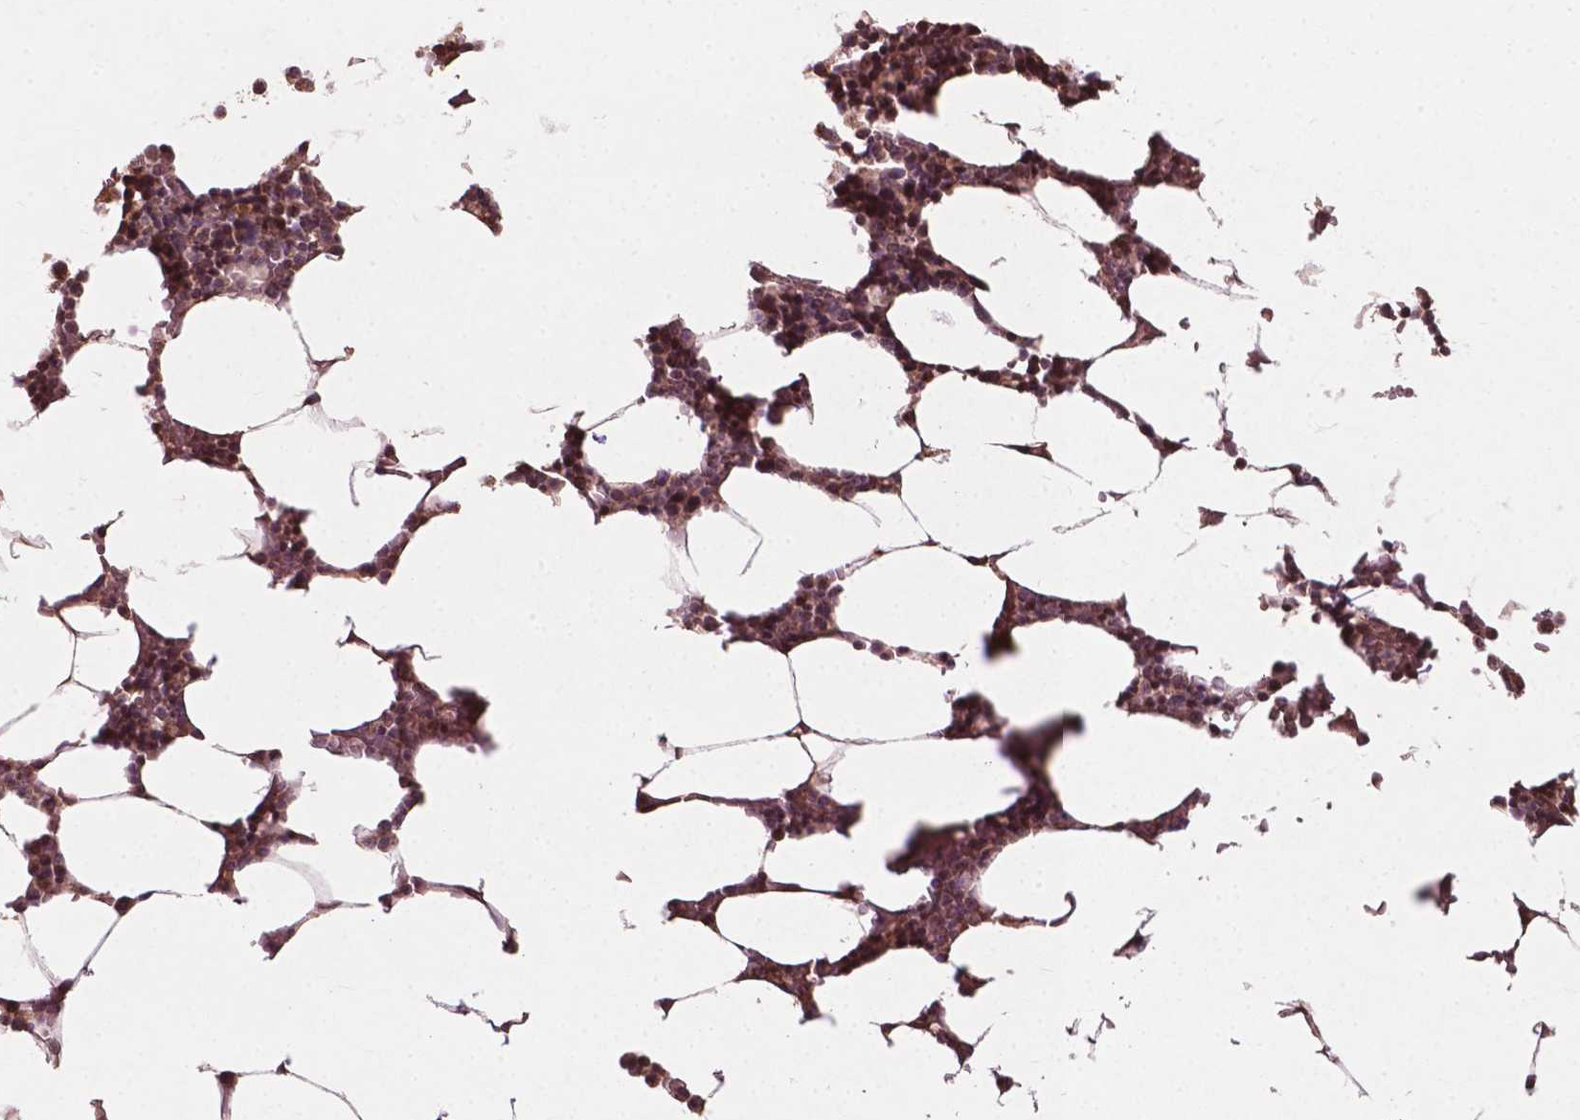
{"staining": {"intensity": "moderate", "quantity": "25%-75%", "location": "cytoplasmic/membranous,nuclear"}, "tissue": "bone marrow", "cell_type": "Hematopoietic cells", "image_type": "normal", "snomed": [{"axis": "morphology", "description": "Normal tissue, NOS"}, {"axis": "topography", "description": "Bone marrow"}], "caption": "Moderate cytoplasmic/membranous,nuclear staining is appreciated in approximately 25%-75% of hematopoietic cells in unremarkable bone marrow. Immunohistochemistry (ihc) stains the protein in brown and the nuclei are stained blue.", "gene": "CDC42BPA", "patient": {"sex": "female", "age": 52}}